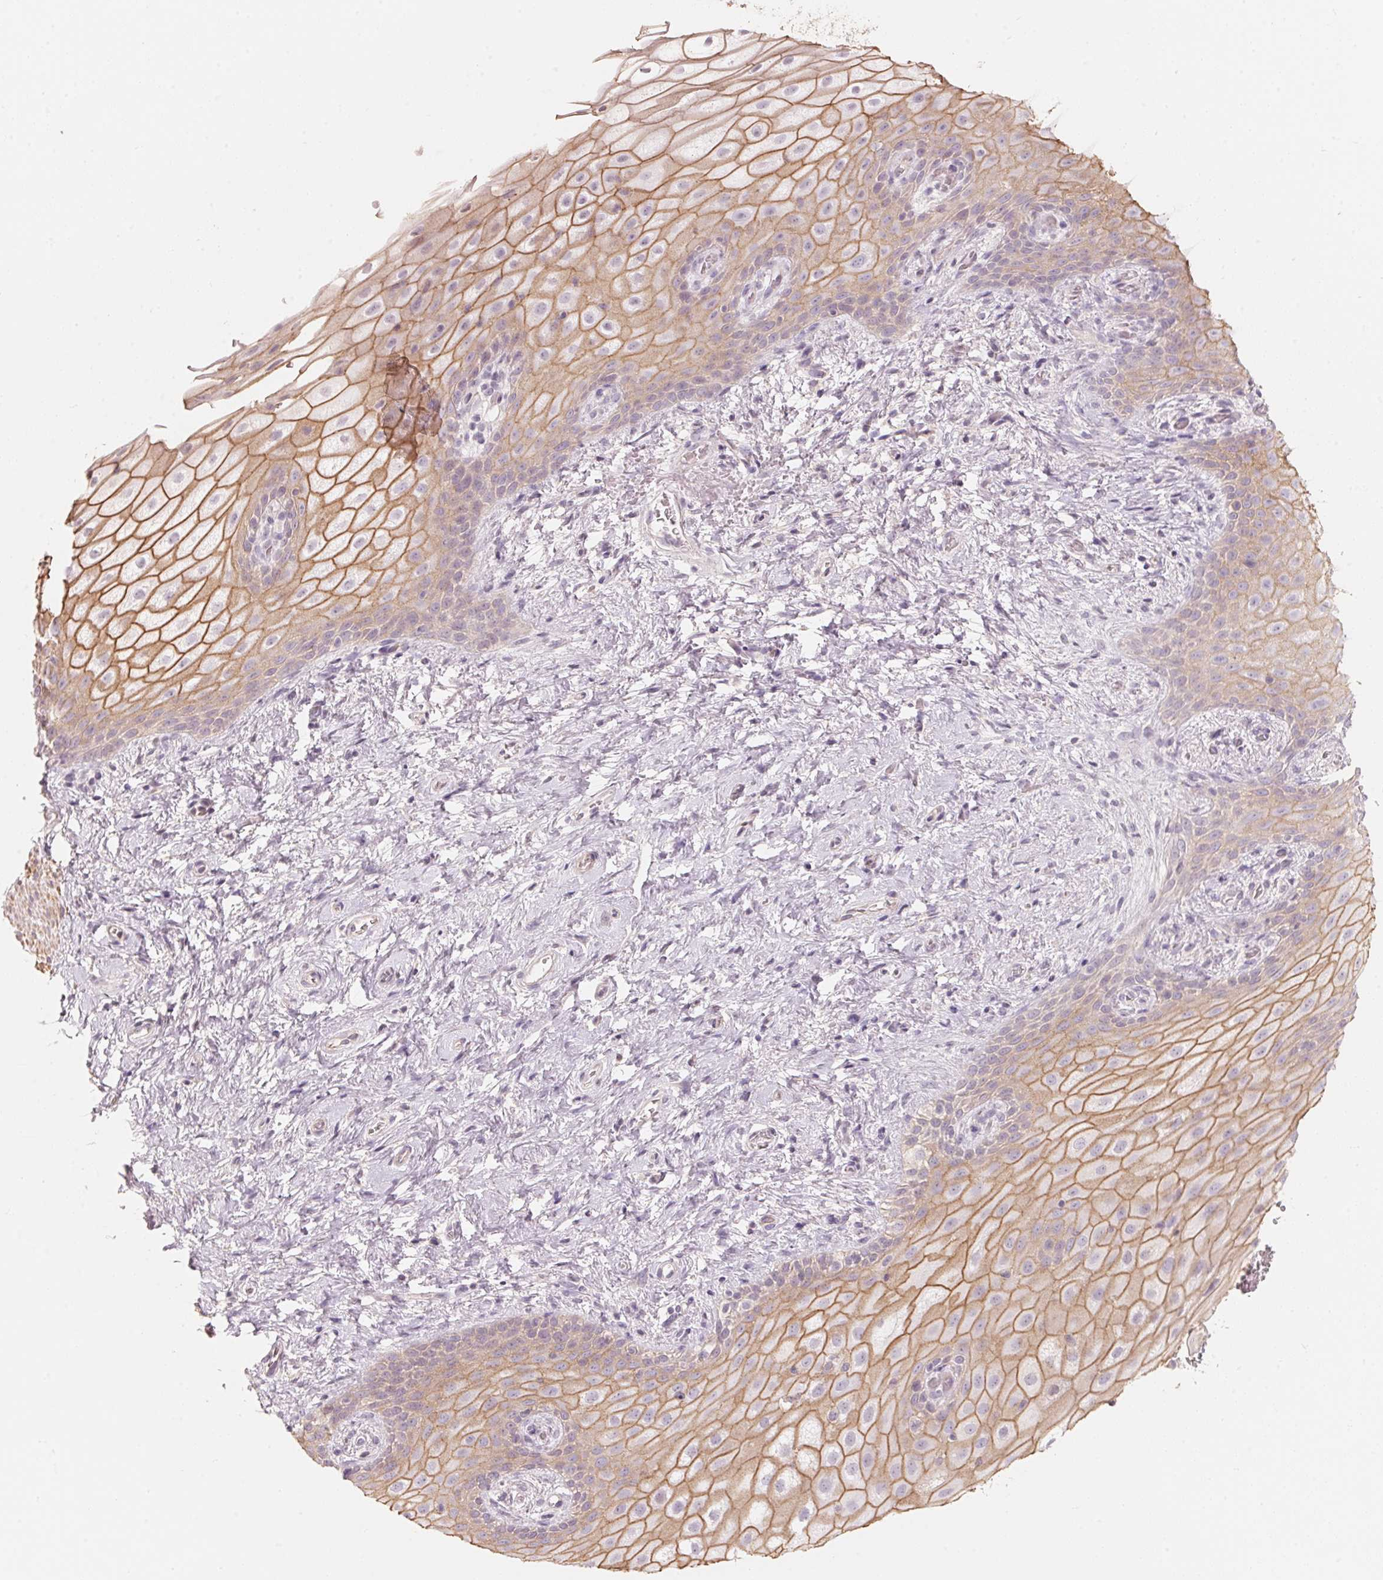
{"staining": {"intensity": "moderate", "quantity": "25%-75%", "location": "cytoplasmic/membranous"}, "tissue": "skin", "cell_type": "Epidermal cells", "image_type": "normal", "snomed": [{"axis": "morphology", "description": "Normal tissue, NOS"}, {"axis": "topography", "description": "Anal"}], "caption": "Epidermal cells display moderate cytoplasmic/membranous positivity in about 25%-75% of cells in unremarkable skin. (DAB IHC, brown staining for protein, blue staining for nuclei).", "gene": "TP53AIP1", "patient": {"sex": "female", "age": 46}}